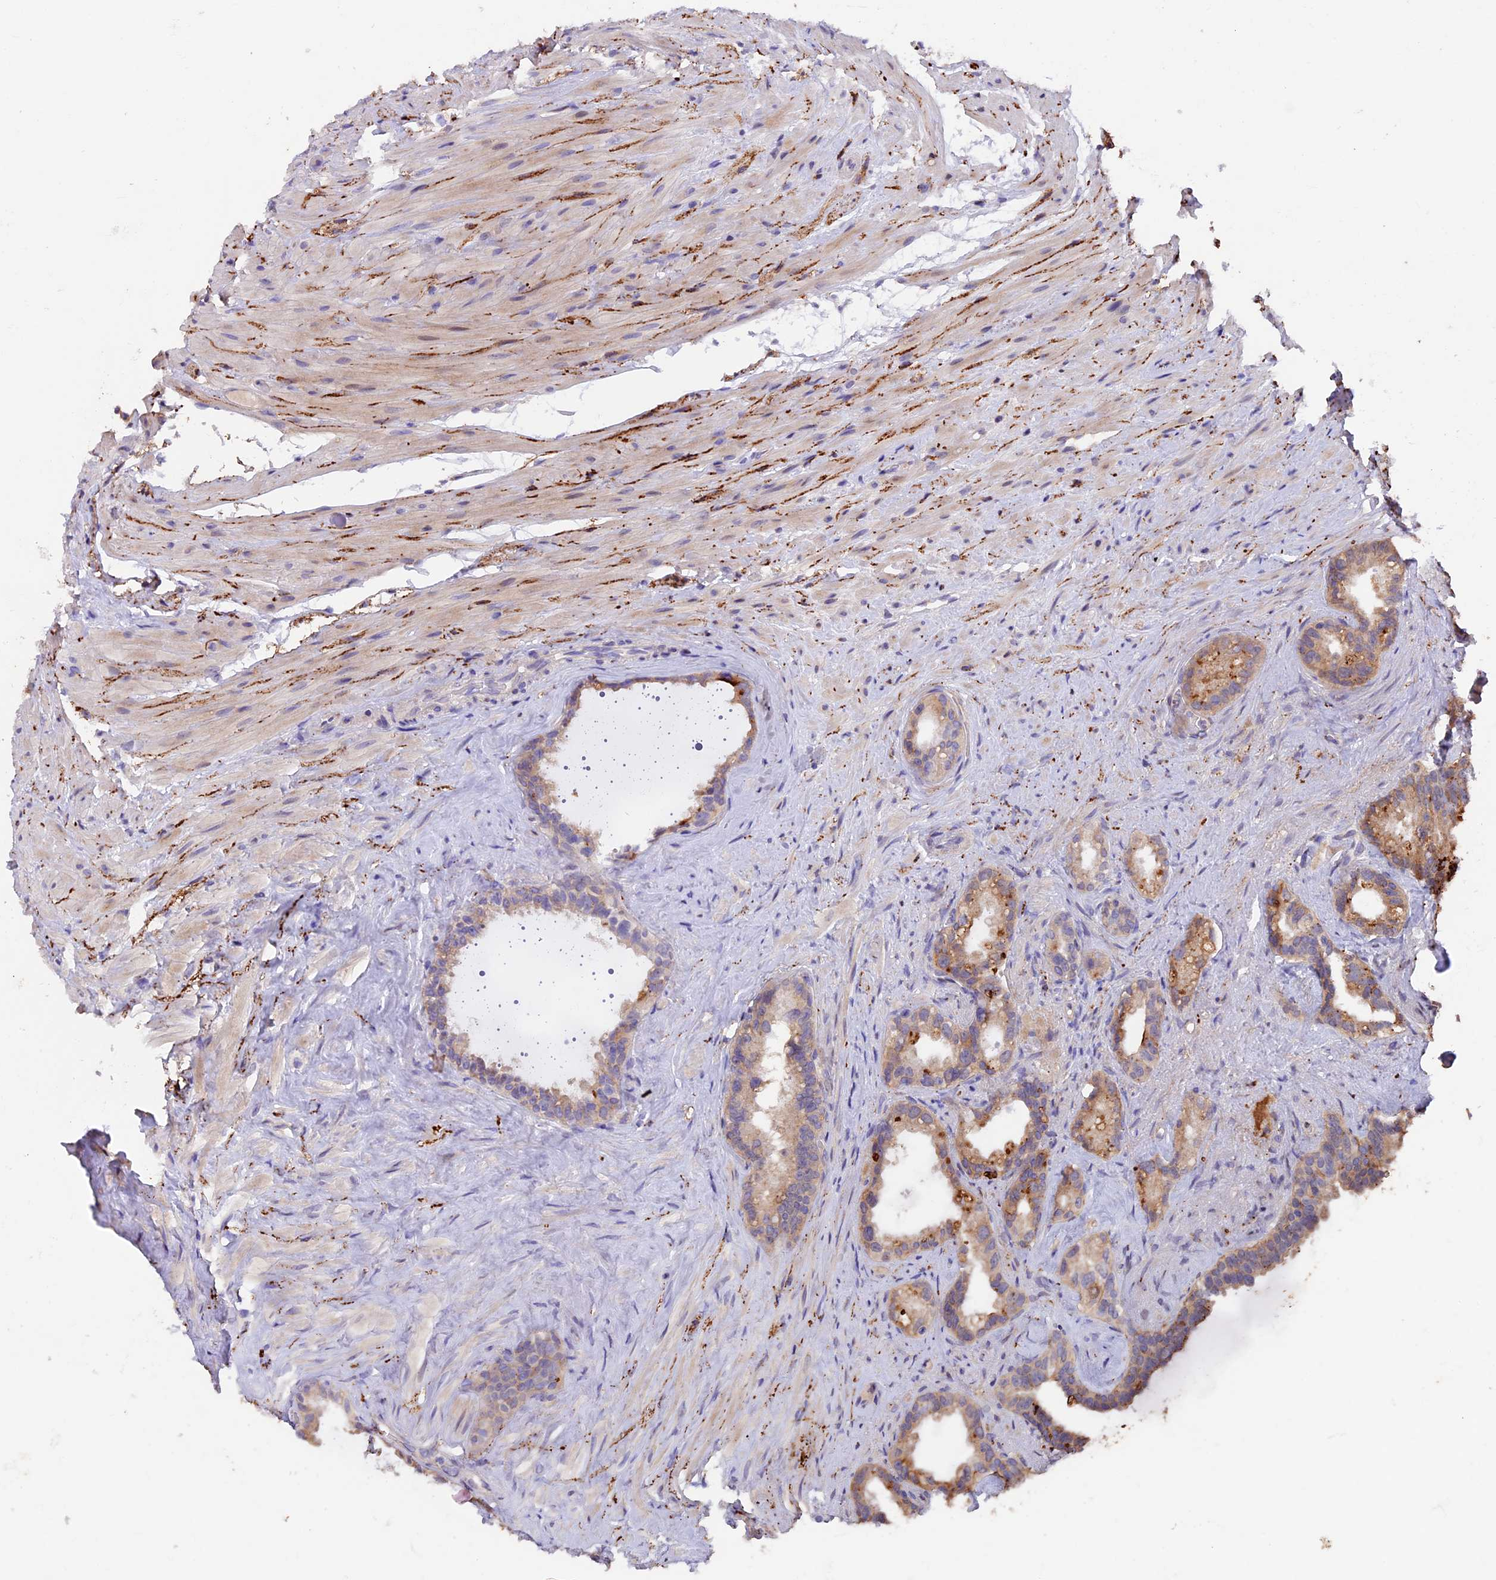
{"staining": {"intensity": "moderate", "quantity": "25%-75%", "location": "cytoplasmic/membranous"}, "tissue": "seminal vesicle", "cell_type": "Glandular cells", "image_type": "normal", "snomed": [{"axis": "morphology", "description": "Normal tissue, NOS"}, {"axis": "topography", "description": "Prostate"}, {"axis": "topography", "description": "Seminal veicle"}], "caption": "Moderate cytoplasmic/membranous expression for a protein is appreciated in about 25%-75% of glandular cells of unremarkable seminal vesicle using IHC.", "gene": "NCK2", "patient": {"sex": "male", "age": 79}}